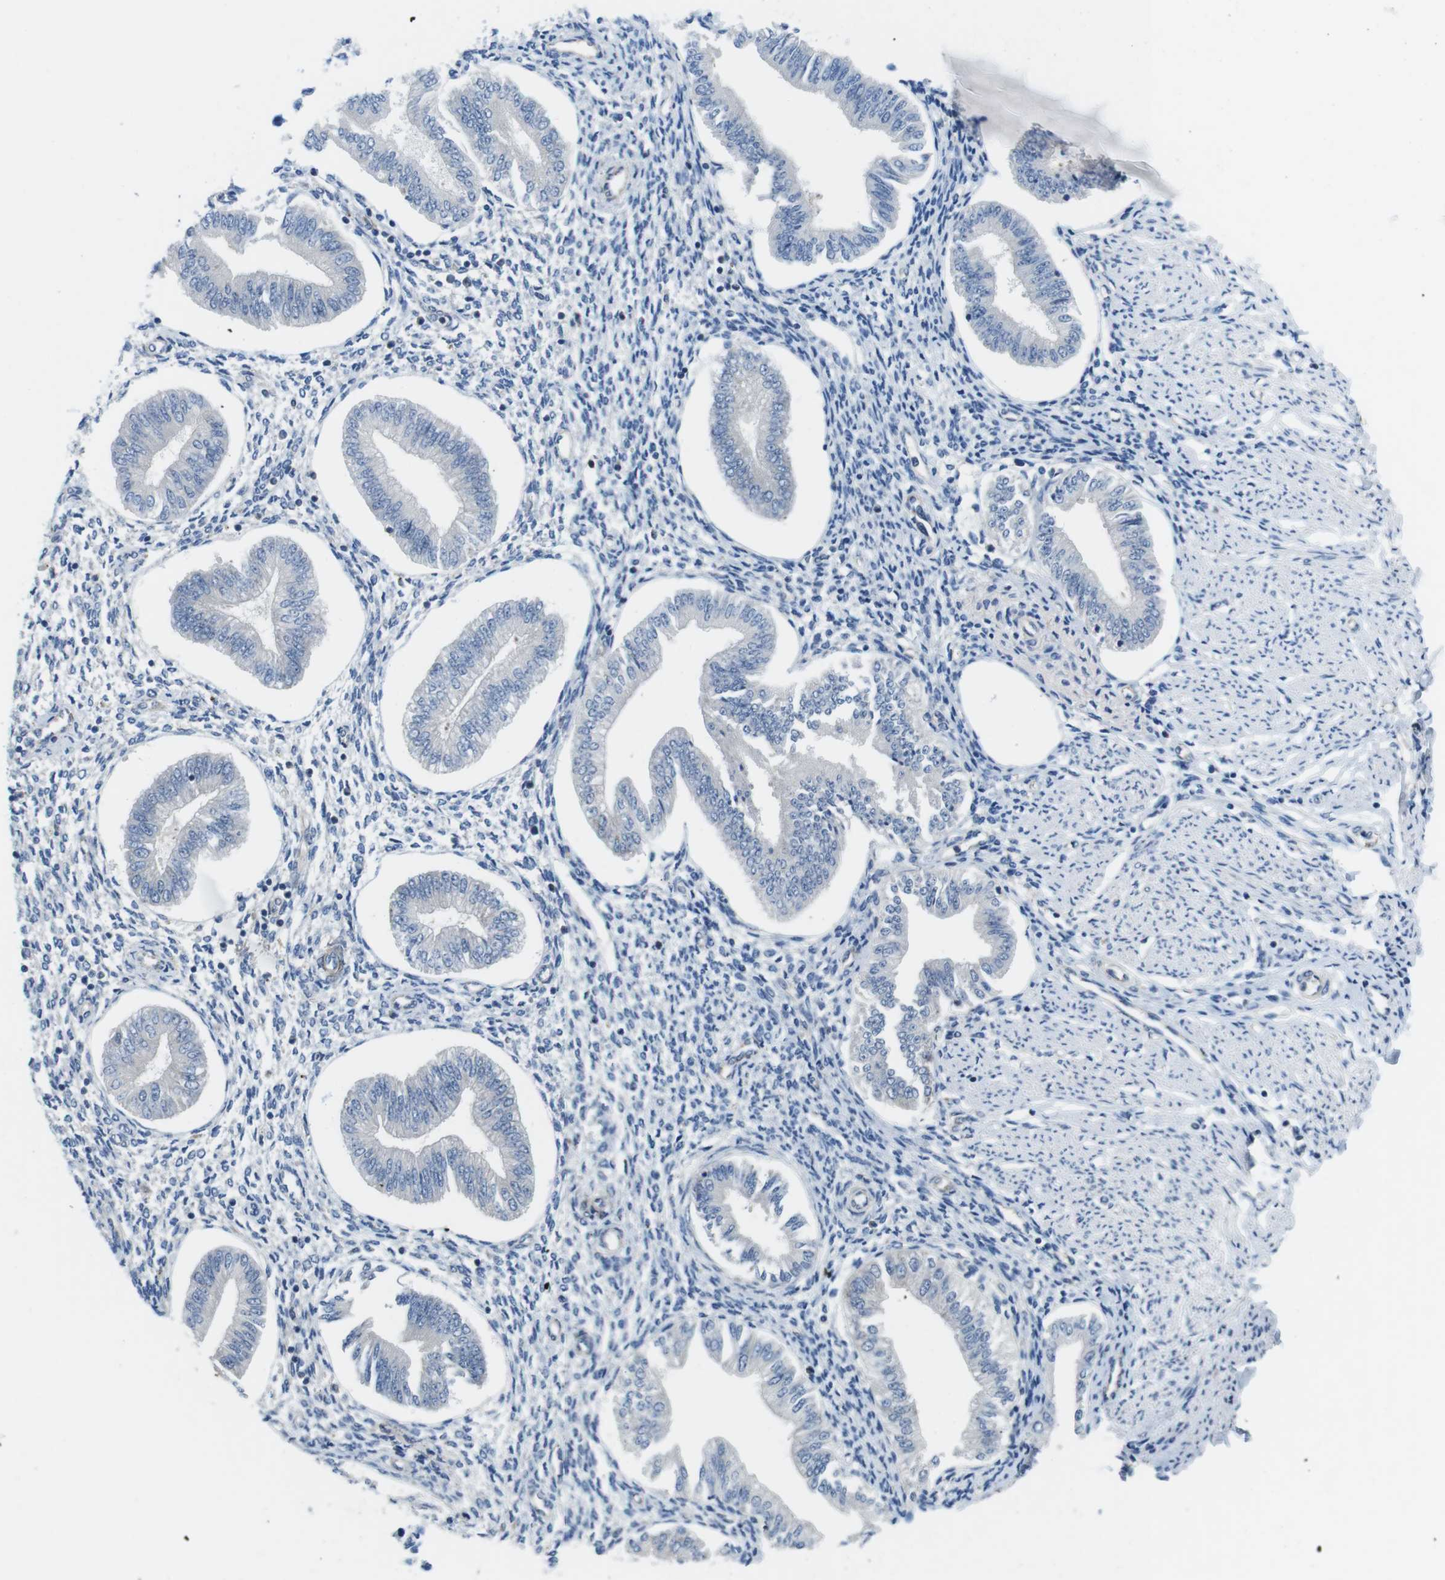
{"staining": {"intensity": "negative", "quantity": "none", "location": "none"}, "tissue": "endometrium", "cell_type": "Cells in endometrial stroma", "image_type": "normal", "snomed": [{"axis": "morphology", "description": "Normal tissue, NOS"}, {"axis": "topography", "description": "Endometrium"}], "caption": "This is an immunohistochemistry micrograph of unremarkable endometrium. There is no staining in cells in endometrial stroma.", "gene": "DCLK1", "patient": {"sex": "female", "age": 50}}